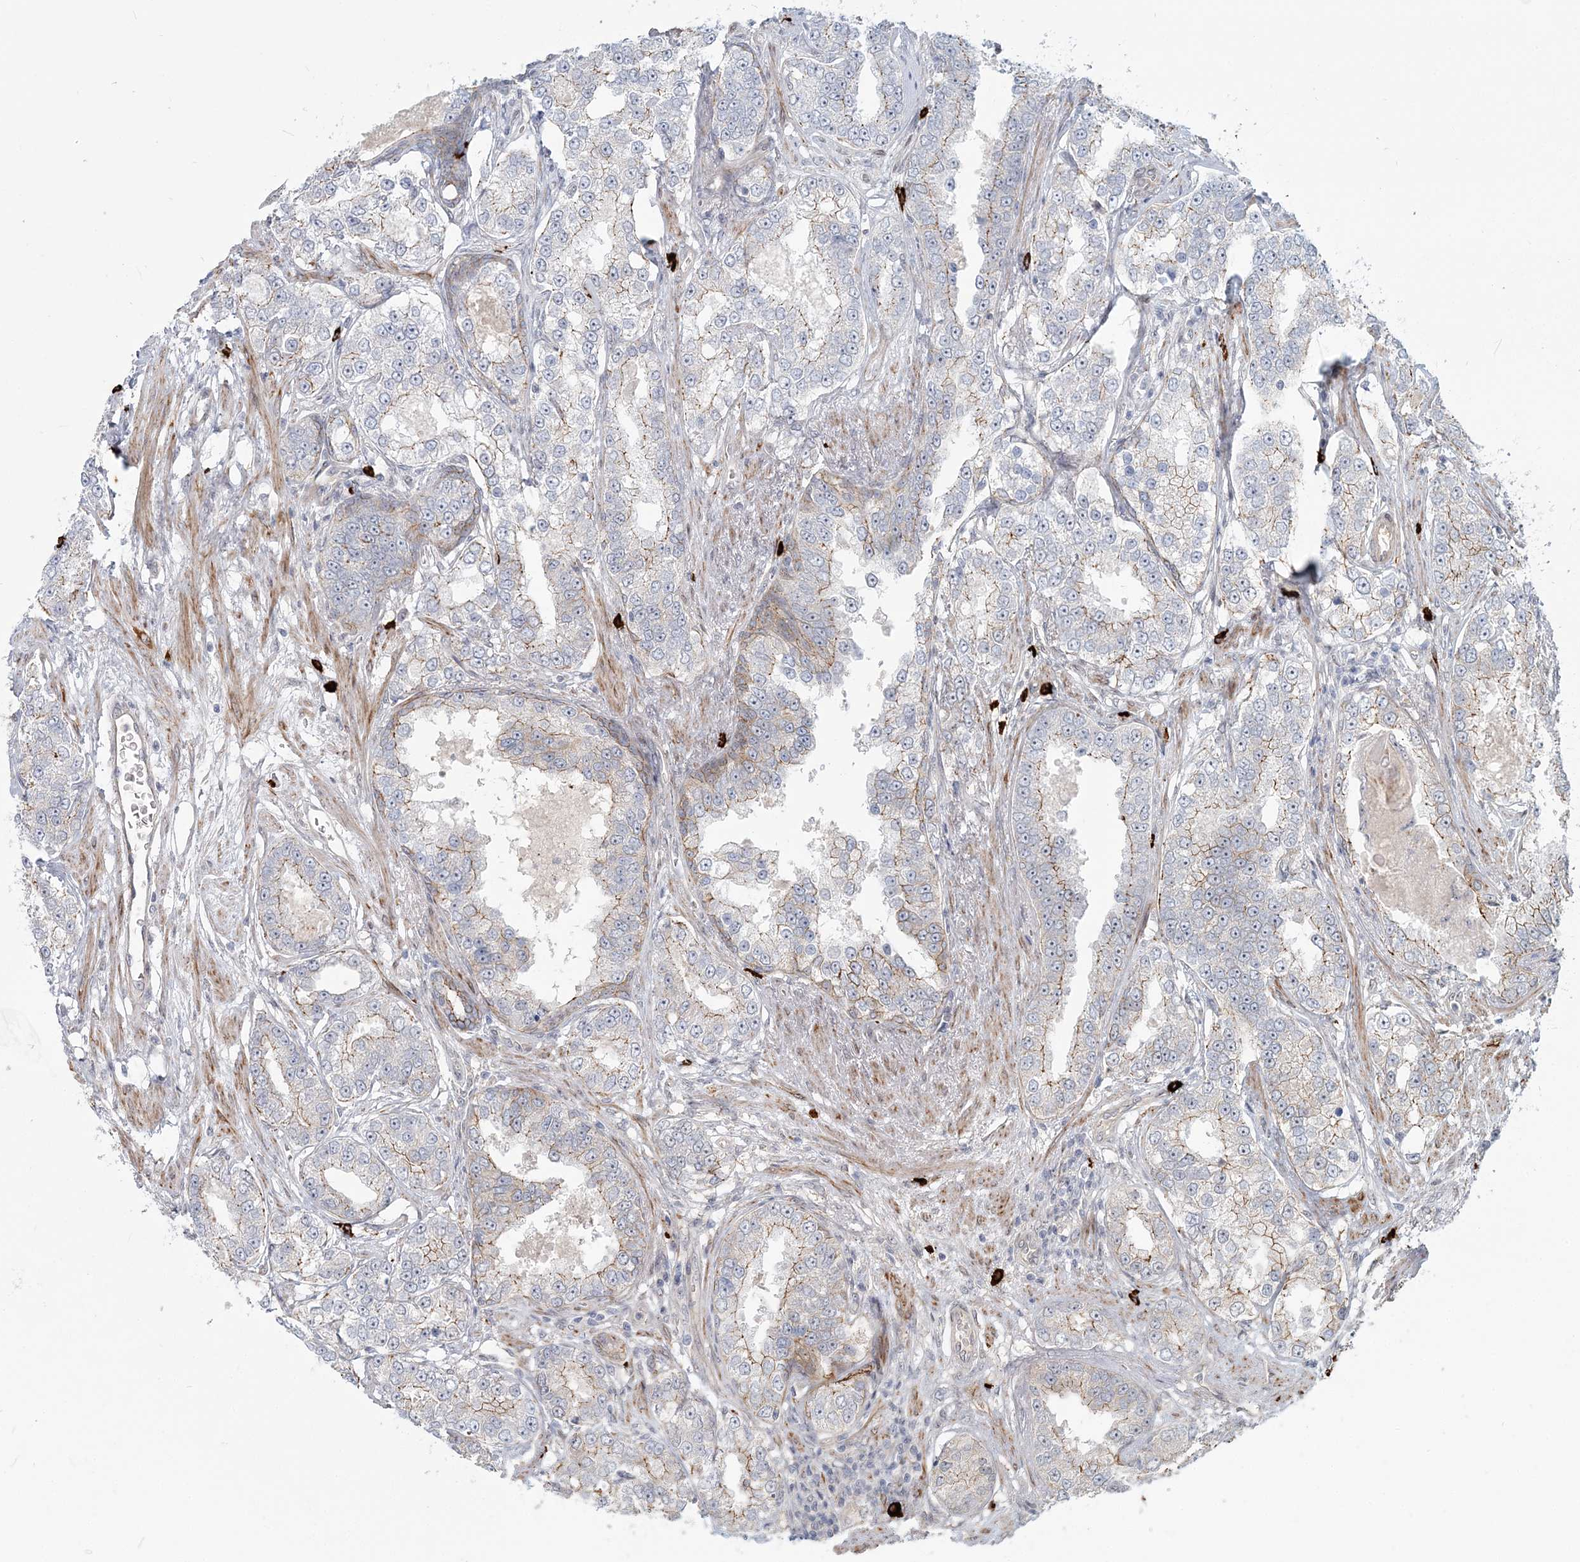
{"staining": {"intensity": "moderate", "quantity": "25%-75%", "location": "cytoplasmic/membranous"}, "tissue": "prostate cancer", "cell_type": "Tumor cells", "image_type": "cancer", "snomed": [{"axis": "morphology", "description": "Normal tissue, NOS"}, {"axis": "morphology", "description": "Adenocarcinoma, High grade"}, {"axis": "topography", "description": "Prostate"}], "caption": "IHC staining of prostate cancer (adenocarcinoma (high-grade)), which shows medium levels of moderate cytoplasmic/membranous staining in about 25%-75% of tumor cells indicating moderate cytoplasmic/membranous protein expression. The staining was performed using DAB (brown) for protein detection and nuclei were counterstained in hematoxylin (blue).", "gene": "SH3PXD2A", "patient": {"sex": "male", "age": 83}}